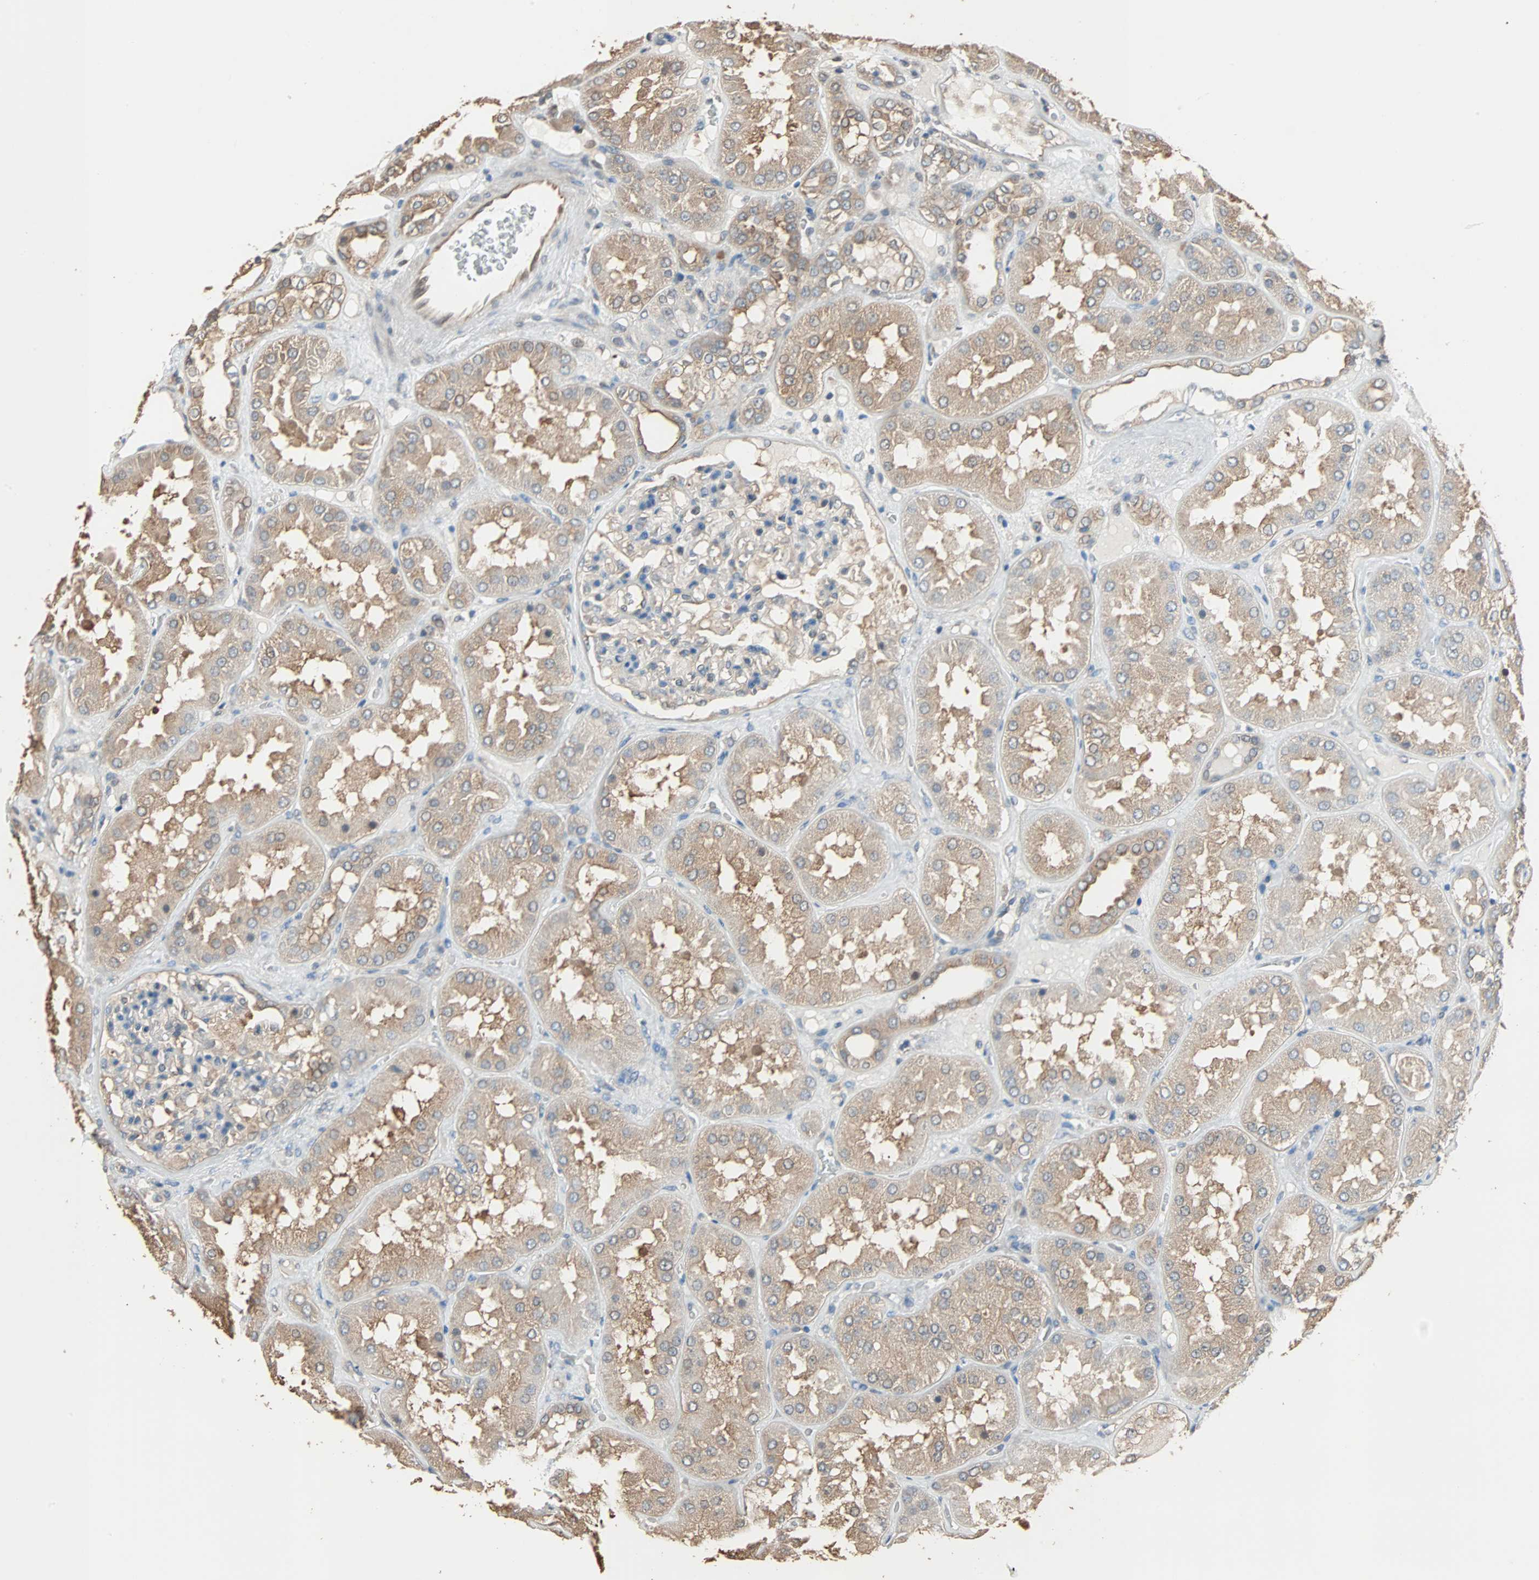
{"staining": {"intensity": "weak", "quantity": "25%-75%", "location": "cytoplasmic/membranous"}, "tissue": "kidney", "cell_type": "Cells in glomeruli", "image_type": "normal", "snomed": [{"axis": "morphology", "description": "Normal tissue, NOS"}, {"axis": "topography", "description": "Kidney"}], "caption": "DAB (3,3'-diaminobenzidine) immunohistochemical staining of unremarkable human kidney displays weak cytoplasmic/membranous protein positivity in approximately 25%-75% of cells in glomeruli.", "gene": "PRDX1", "patient": {"sex": "female", "age": 56}}